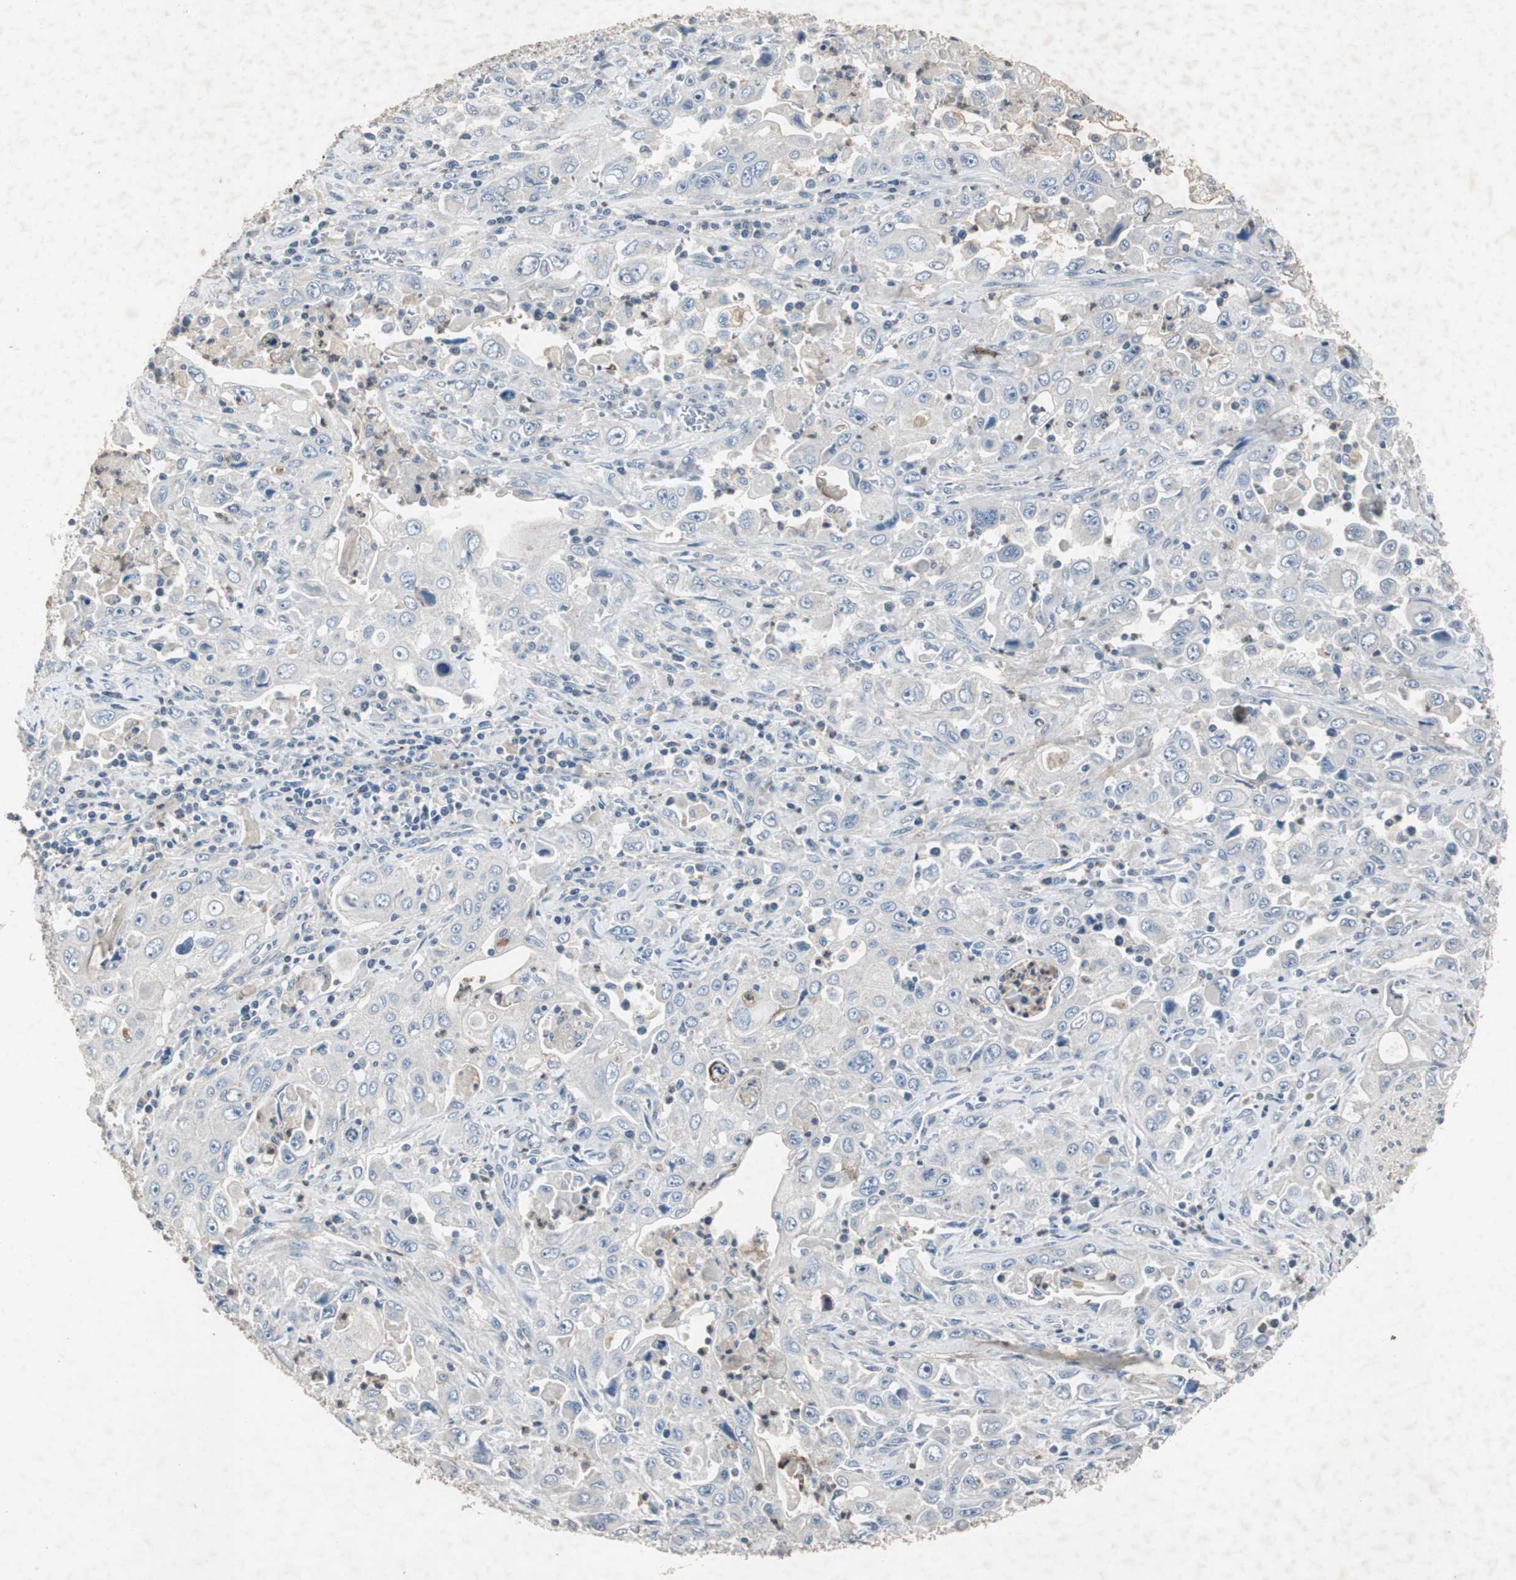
{"staining": {"intensity": "negative", "quantity": "none", "location": "none"}, "tissue": "pancreatic cancer", "cell_type": "Tumor cells", "image_type": "cancer", "snomed": [{"axis": "morphology", "description": "Adenocarcinoma, NOS"}, {"axis": "topography", "description": "Pancreas"}], "caption": "Image shows no significant protein staining in tumor cells of pancreatic cancer.", "gene": "ADNP2", "patient": {"sex": "male", "age": 70}}